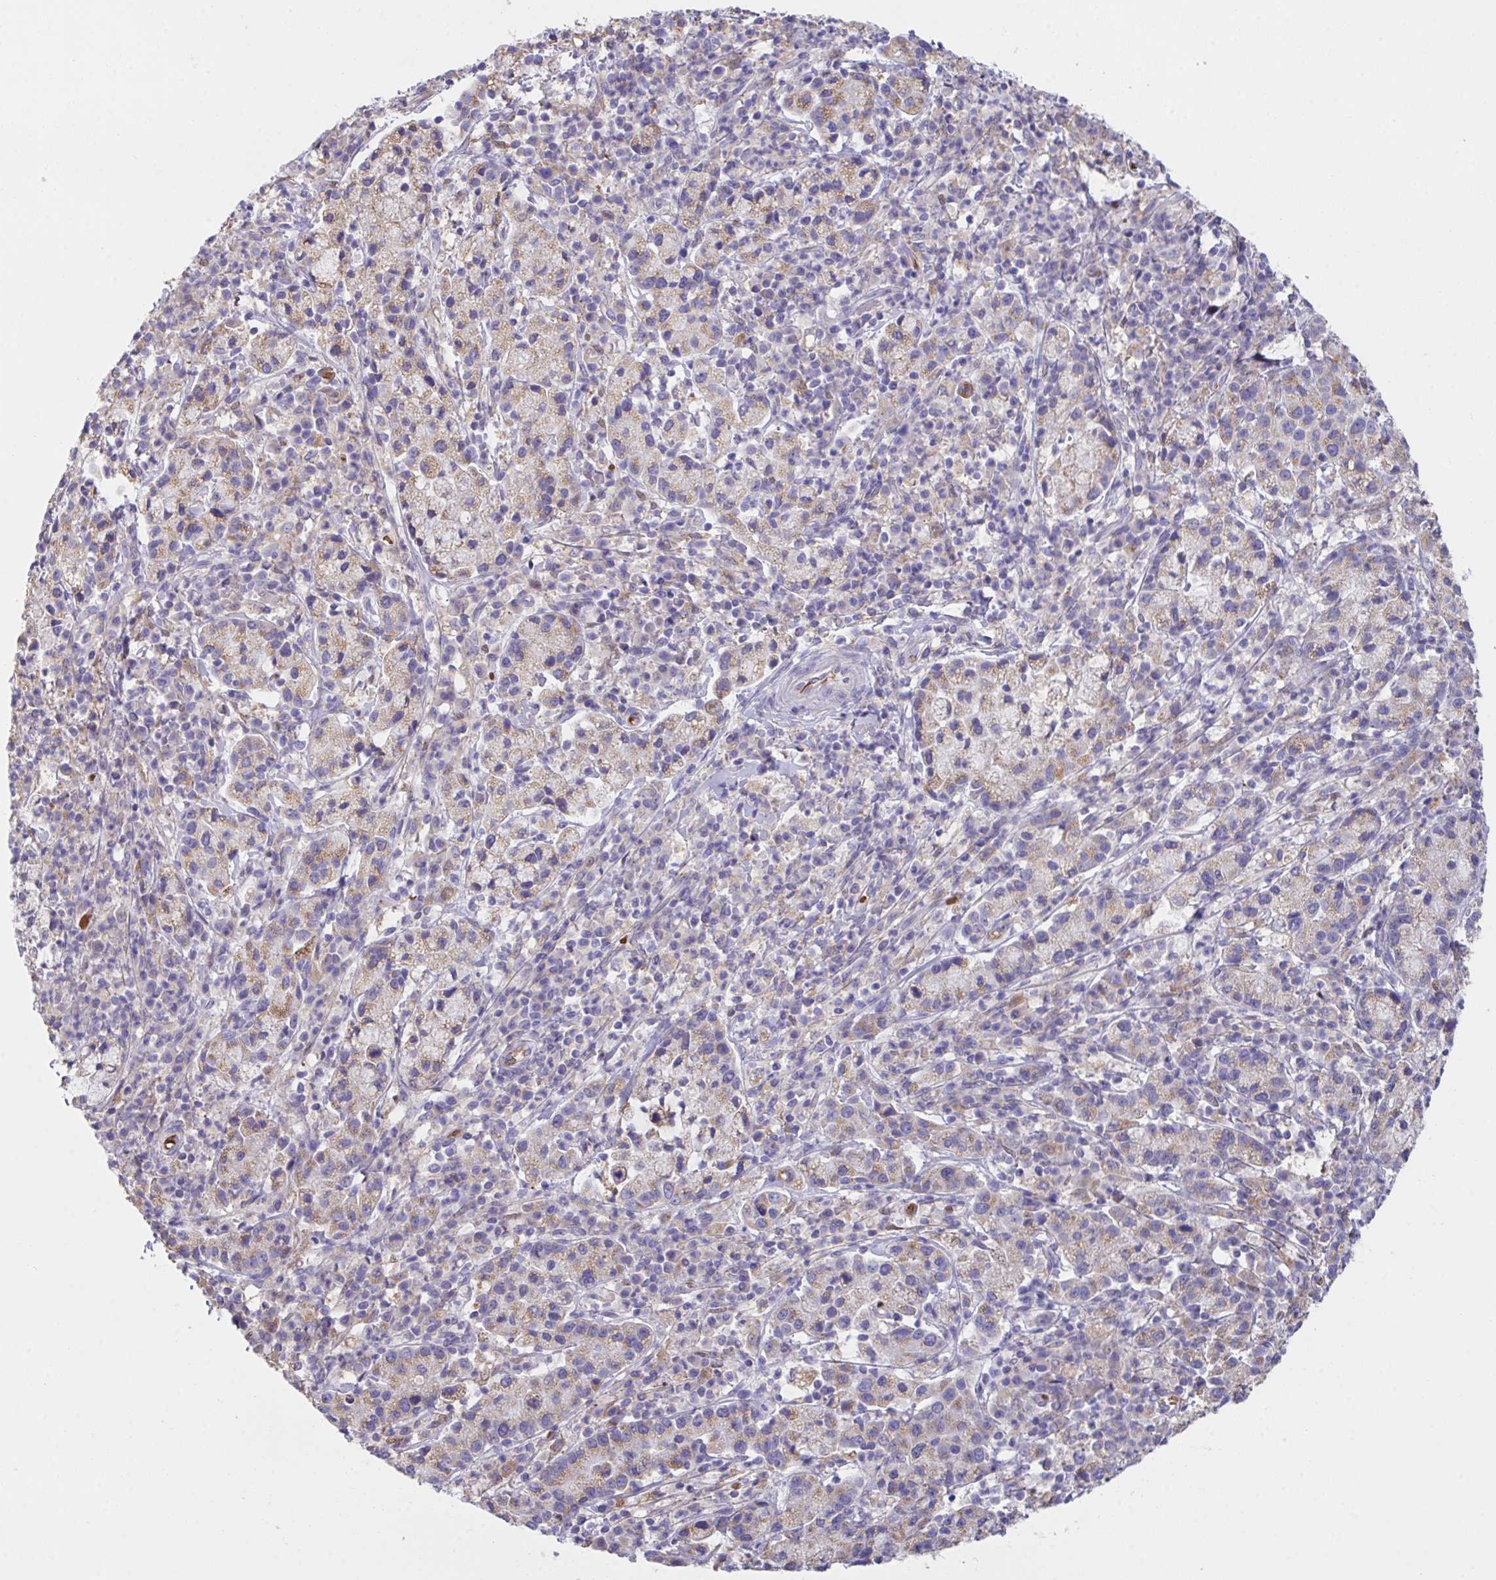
{"staining": {"intensity": "weak", "quantity": "25%-75%", "location": "cytoplasmic/membranous"}, "tissue": "cervical cancer", "cell_type": "Tumor cells", "image_type": "cancer", "snomed": [{"axis": "morphology", "description": "Normal tissue, NOS"}, {"axis": "morphology", "description": "Adenocarcinoma, NOS"}, {"axis": "topography", "description": "Cervix"}], "caption": "Protein expression analysis of adenocarcinoma (cervical) reveals weak cytoplasmic/membranous positivity in about 25%-75% of tumor cells.", "gene": "TFAP2C", "patient": {"sex": "female", "age": 44}}